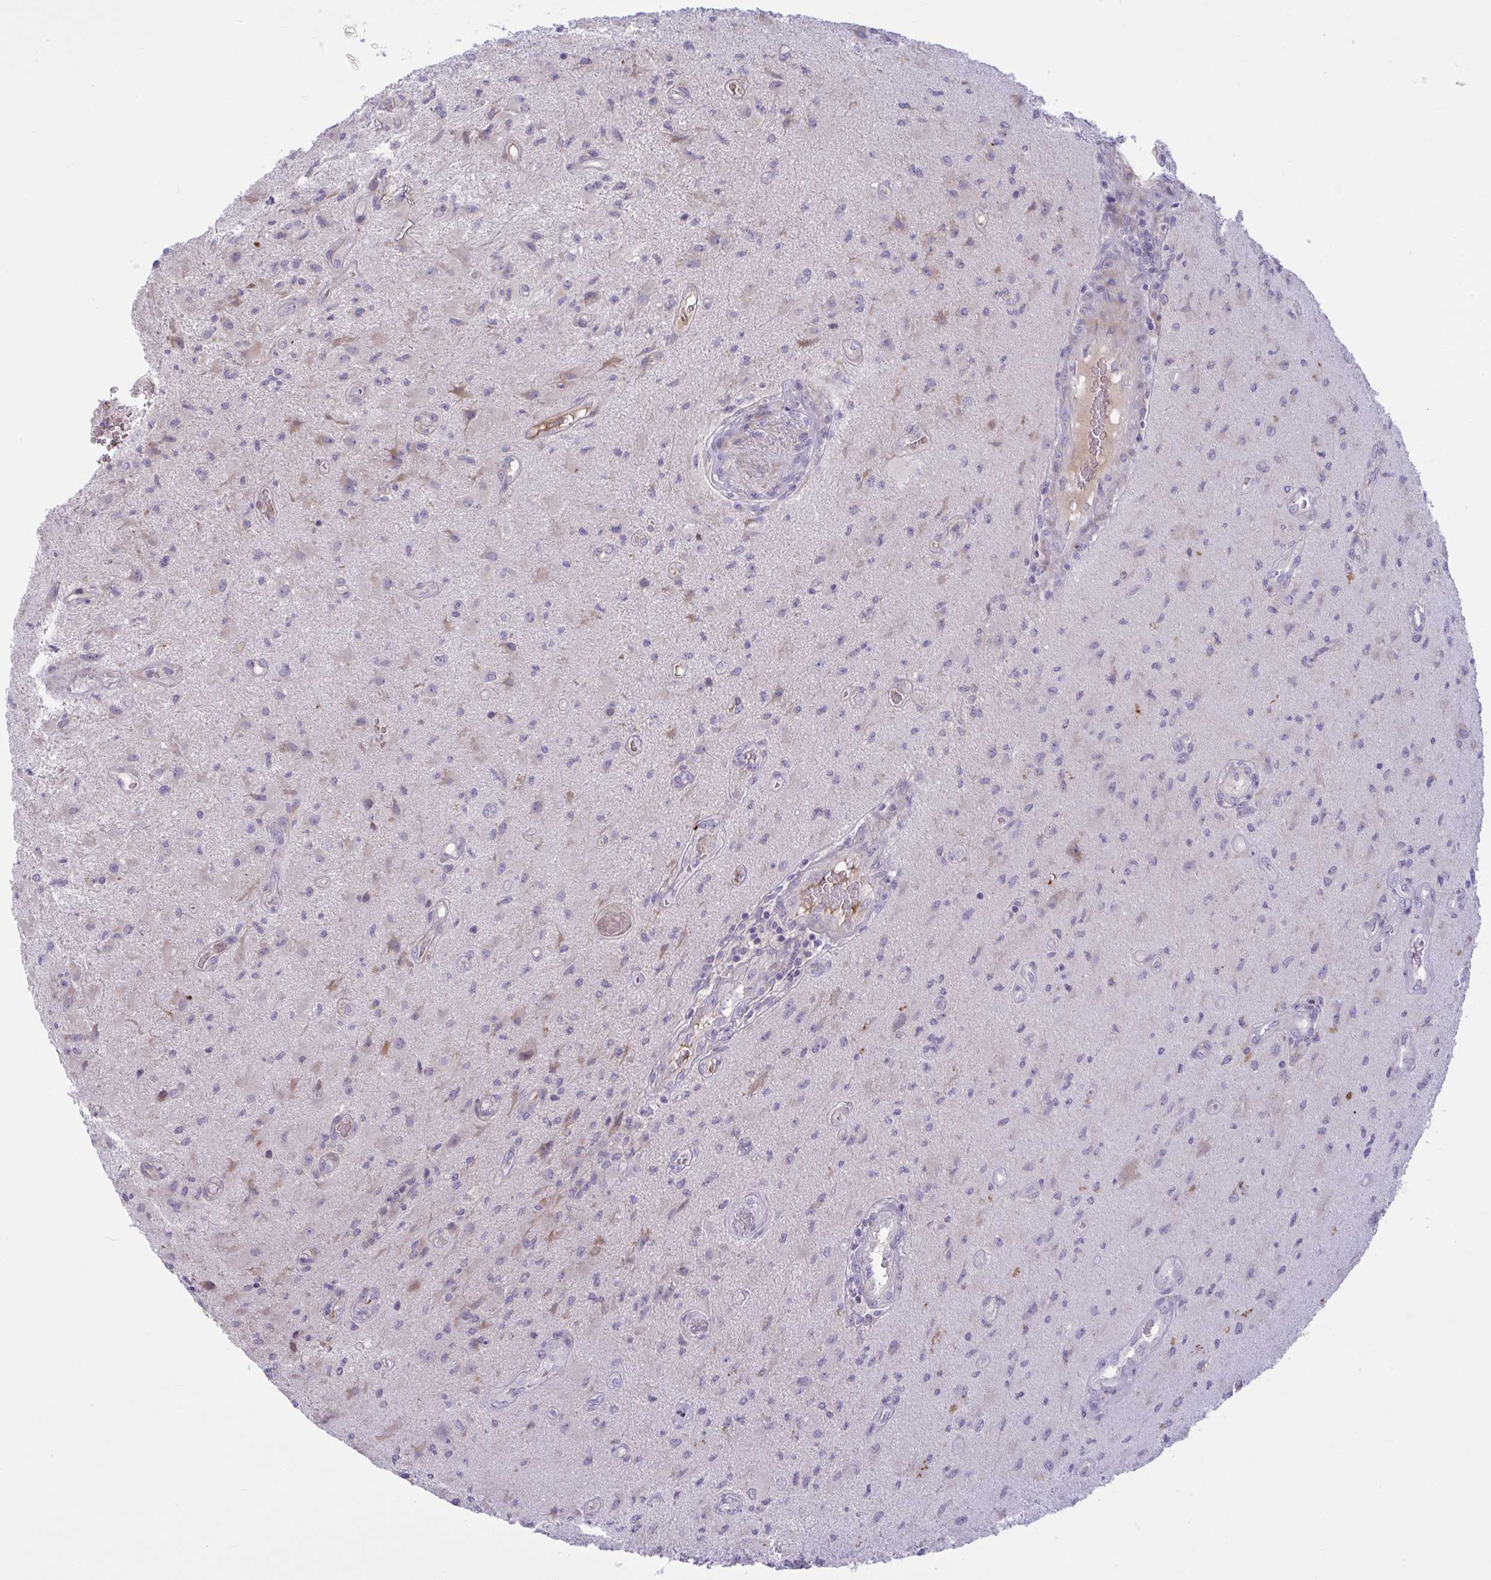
{"staining": {"intensity": "negative", "quantity": "none", "location": "none"}, "tissue": "glioma", "cell_type": "Tumor cells", "image_type": "cancer", "snomed": [{"axis": "morphology", "description": "Glioma, malignant, High grade"}, {"axis": "topography", "description": "Brain"}], "caption": "IHC of human high-grade glioma (malignant) exhibits no expression in tumor cells. Brightfield microscopy of immunohistochemistry stained with DAB (brown) and hematoxylin (blue), captured at high magnification.", "gene": "VWC2", "patient": {"sex": "male", "age": 67}}